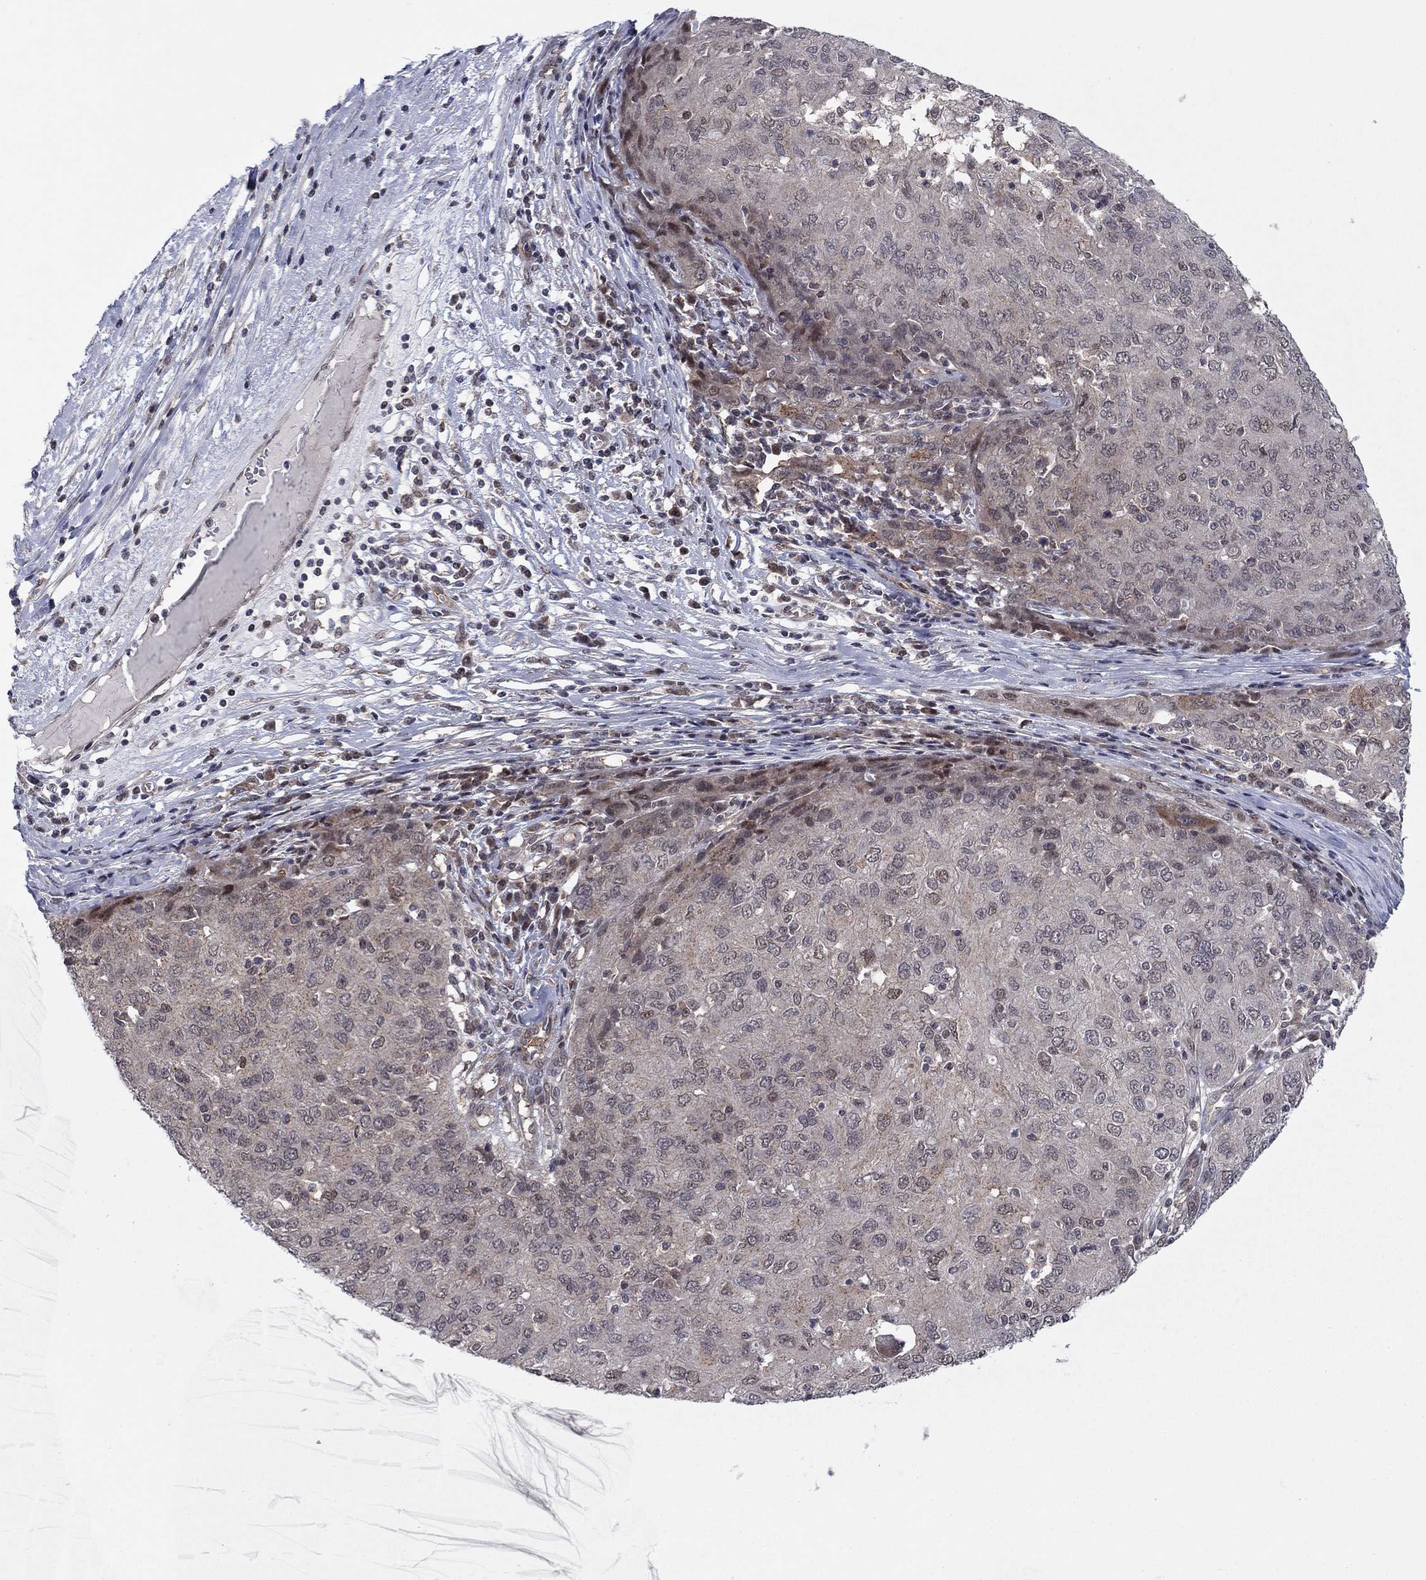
{"staining": {"intensity": "negative", "quantity": "none", "location": "none"}, "tissue": "ovarian cancer", "cell_type": "Tumor cells", "image_type": "cancer", "snomed": [{"axis": "morphology", "description": "Carcinoma, endometroid"}, {"axis": "topography", "description": "Ovary"}], "caption": "Endometroid carcinoma (ovarian) was stained to show a protein in brown. There is no significant positivity in tumor cells.", "gene": "PSMC1", "patient": {"sex": "female", "age": 50}}